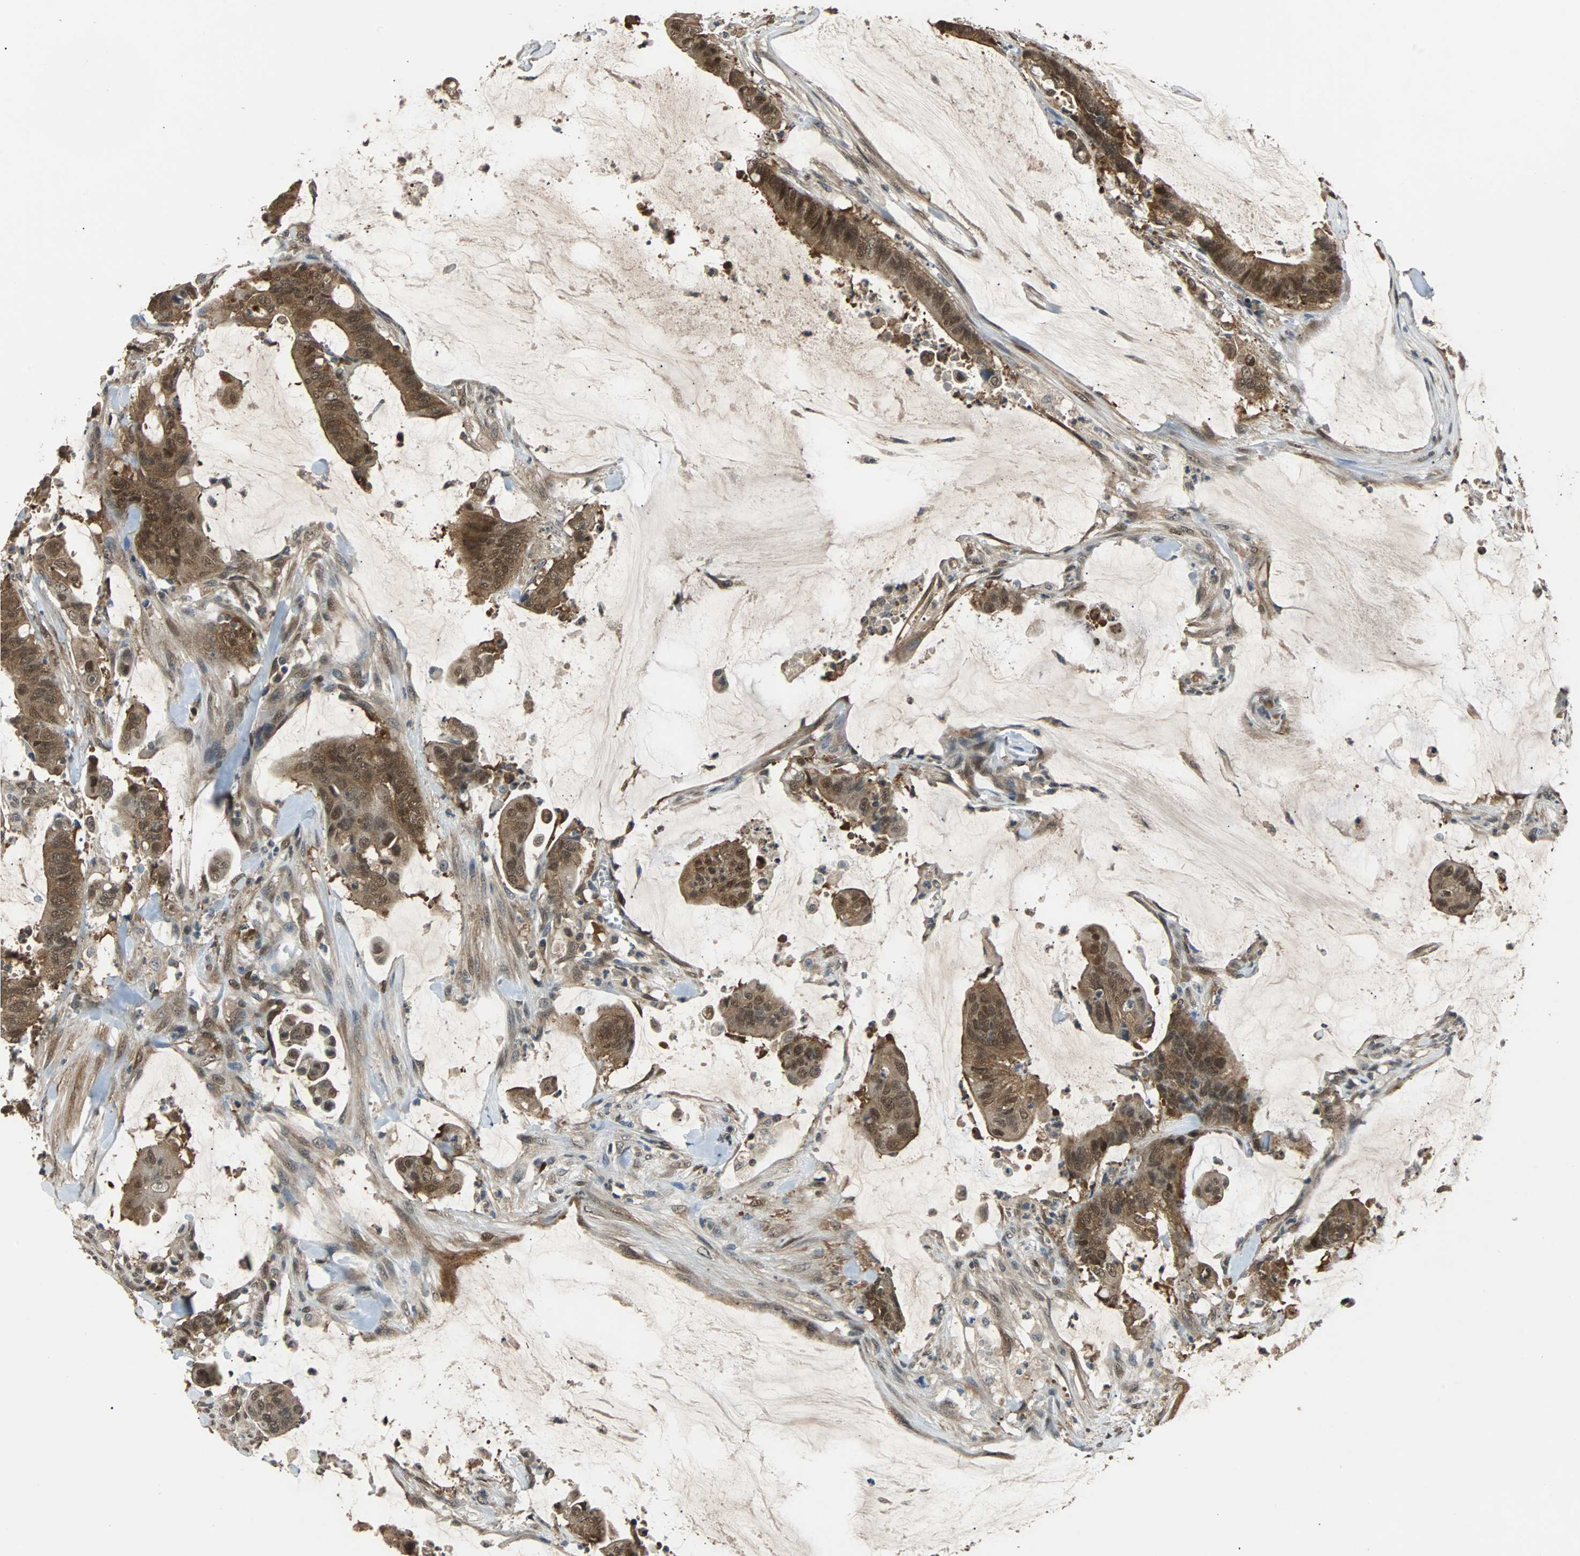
{"staining": {"intensity": "strong", "quantity": ">75%", "location": "cytoplasmic/membranous,nuclear"}, "tissue": "colorectal cancer", "cell_type": "Tumor cells", "image_type": "cancer", "snomed": [{"axis": "morphology", "description": "Adenocarcinoma, NOS"}, {"axis": "topography", "description": "Rectum"}], "caption": "Tumor cells exhibit high levels of strong cytoplasmic/membranous and nuclear staining in approximately >75% of cells in human colorectal cancer (adenocarcinoma). Nuclei are stained in blue.", "gene": "PRDX6", "patient": {"sex": "female", "age": 66}}